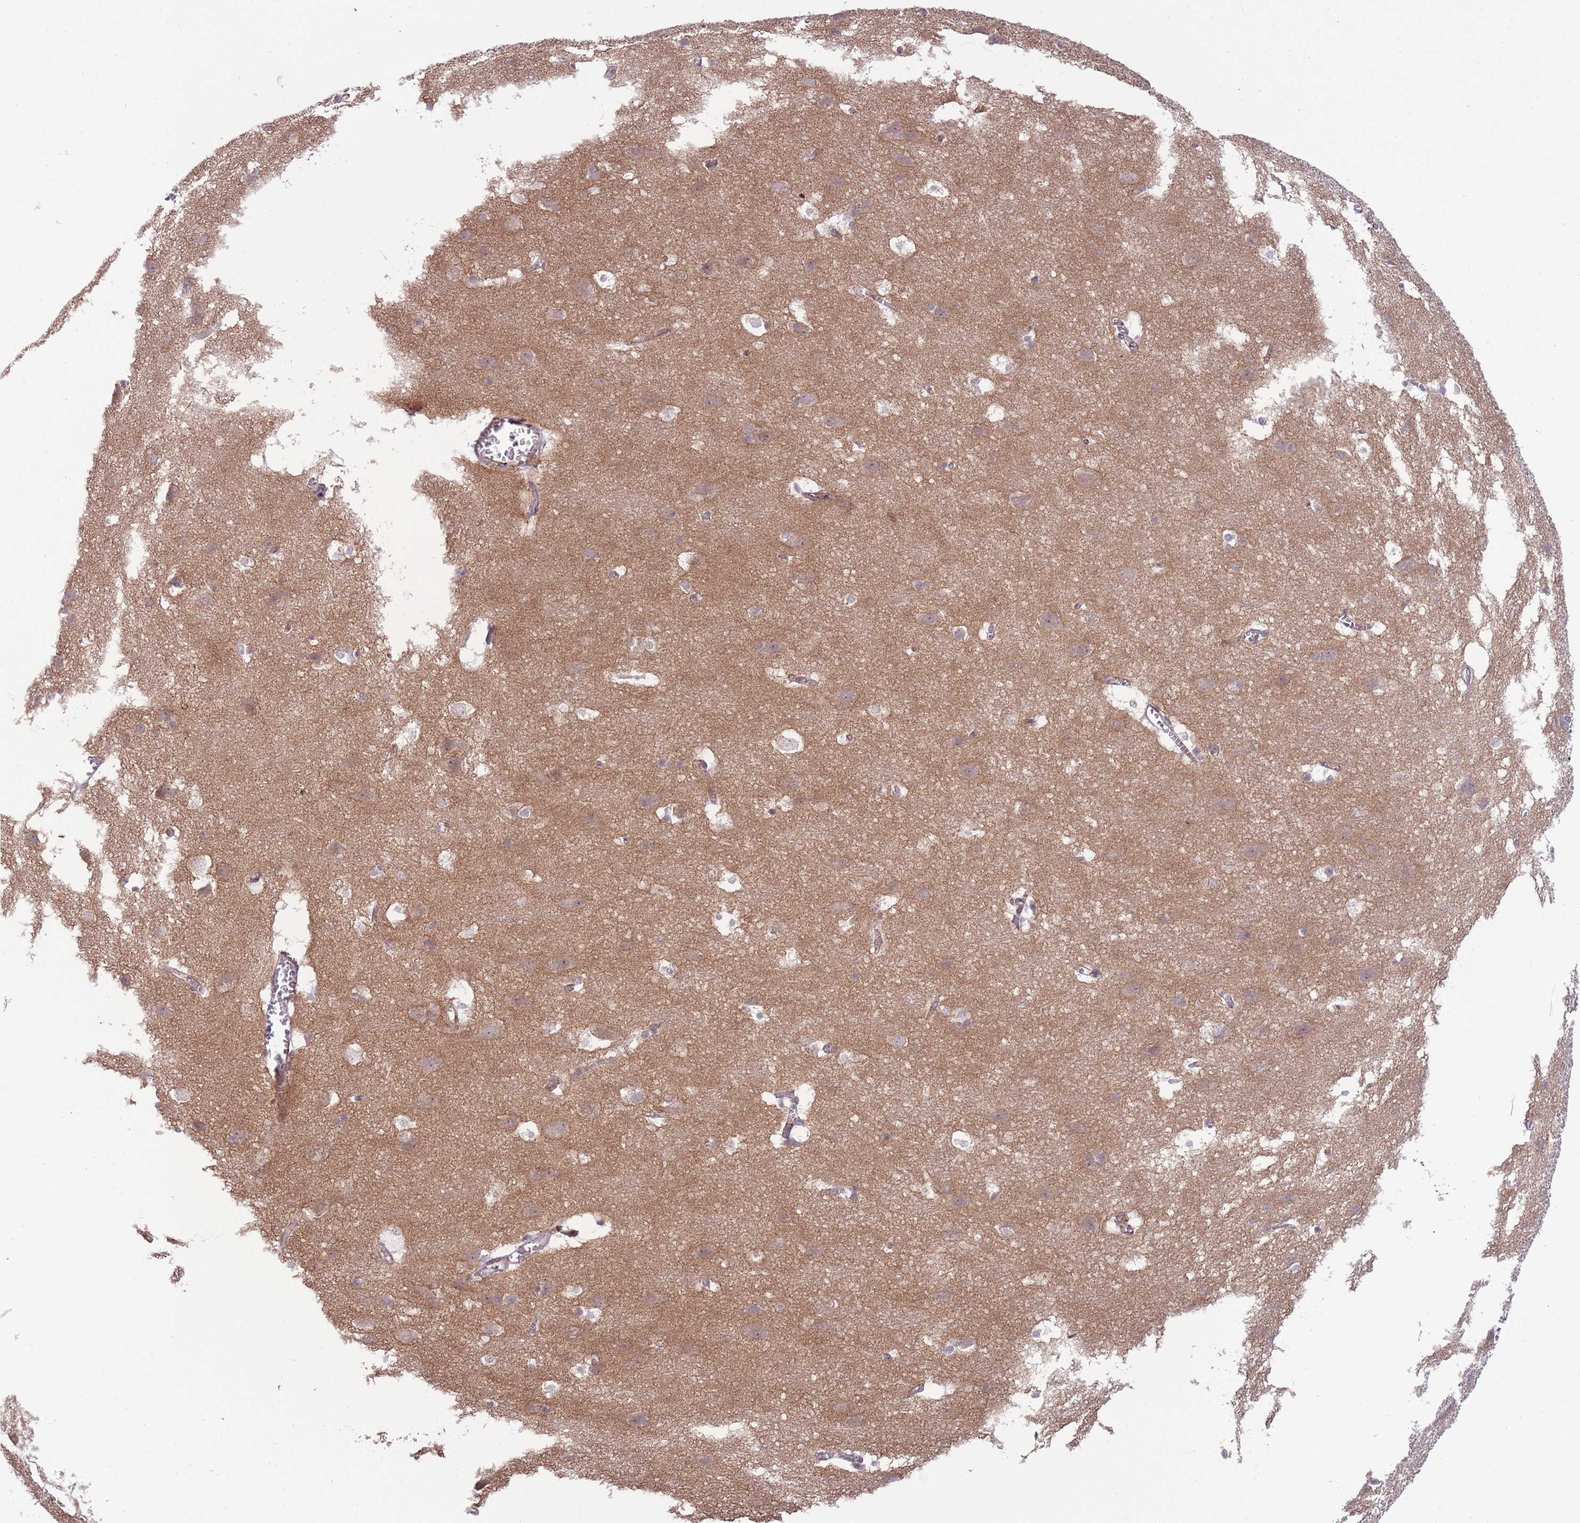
{"staining": {"intensity": "weak", "quantity": "25%-75%", "location": "cytoplasmic/membranous"}, "tissue": "cerebral cortex", "cell_type": "Endothelial cells", "image_type": "normal", "snomed": [{"axis": "morphology", "description": "Normal tissue, NOS"}, {"axis": "topography", "description": "Cerebral cortex"}], "caption": "Immunohistochemistry staining of unremarkable cerebral cortex, which exhibits low levels of weak cytoplasmic/membranous expression in about 25%-75% of endothelial cells indicating weak cytoplasmic/membranous protein staining. The staining was performed using DAB (brown) for protein detection and nuclei were counterstained in hematoxylin (blue).", "gene": "DPP10", "patient": {"sex": "male", "age": 54}}